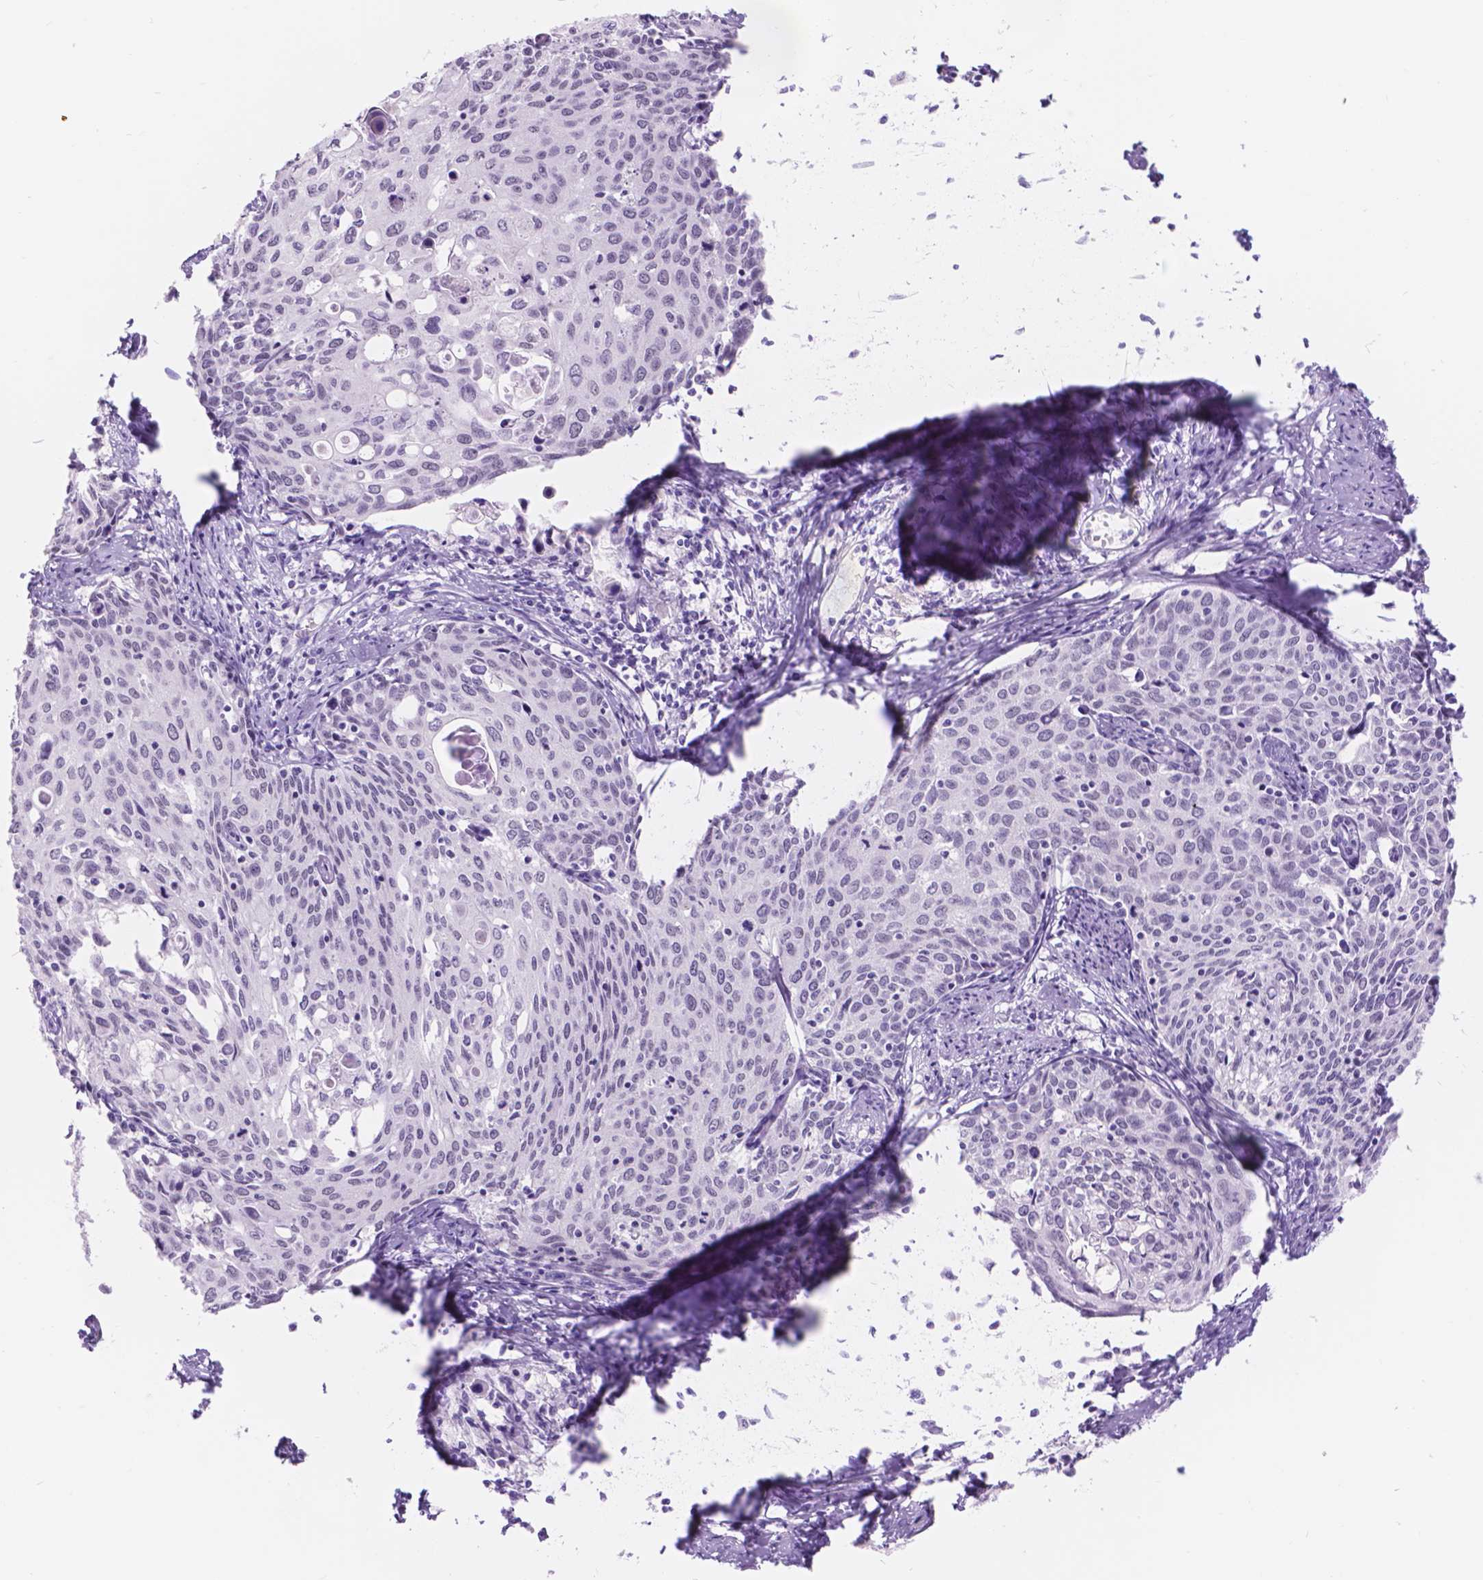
{"staining": {"intensity": "negative", "quantity": "none", "location": "none"}, "tissue": "cervical cancer", "cell_type": "Tumor cells", "image_type": "cancer", "snomed": [{"axis": "morphology", "description": "Squamous cell carcinoma, NOS"}, {"axis": "topography", "description": "Cervix"}], "caption": "Tumor cells are negative for protein expression in human squamous cell carcinoma (cervical). (DAB immunohistochemistry (IHC), high magnification).", "gene": "DCC", "patient": {"sex": "female", "age": 62}}